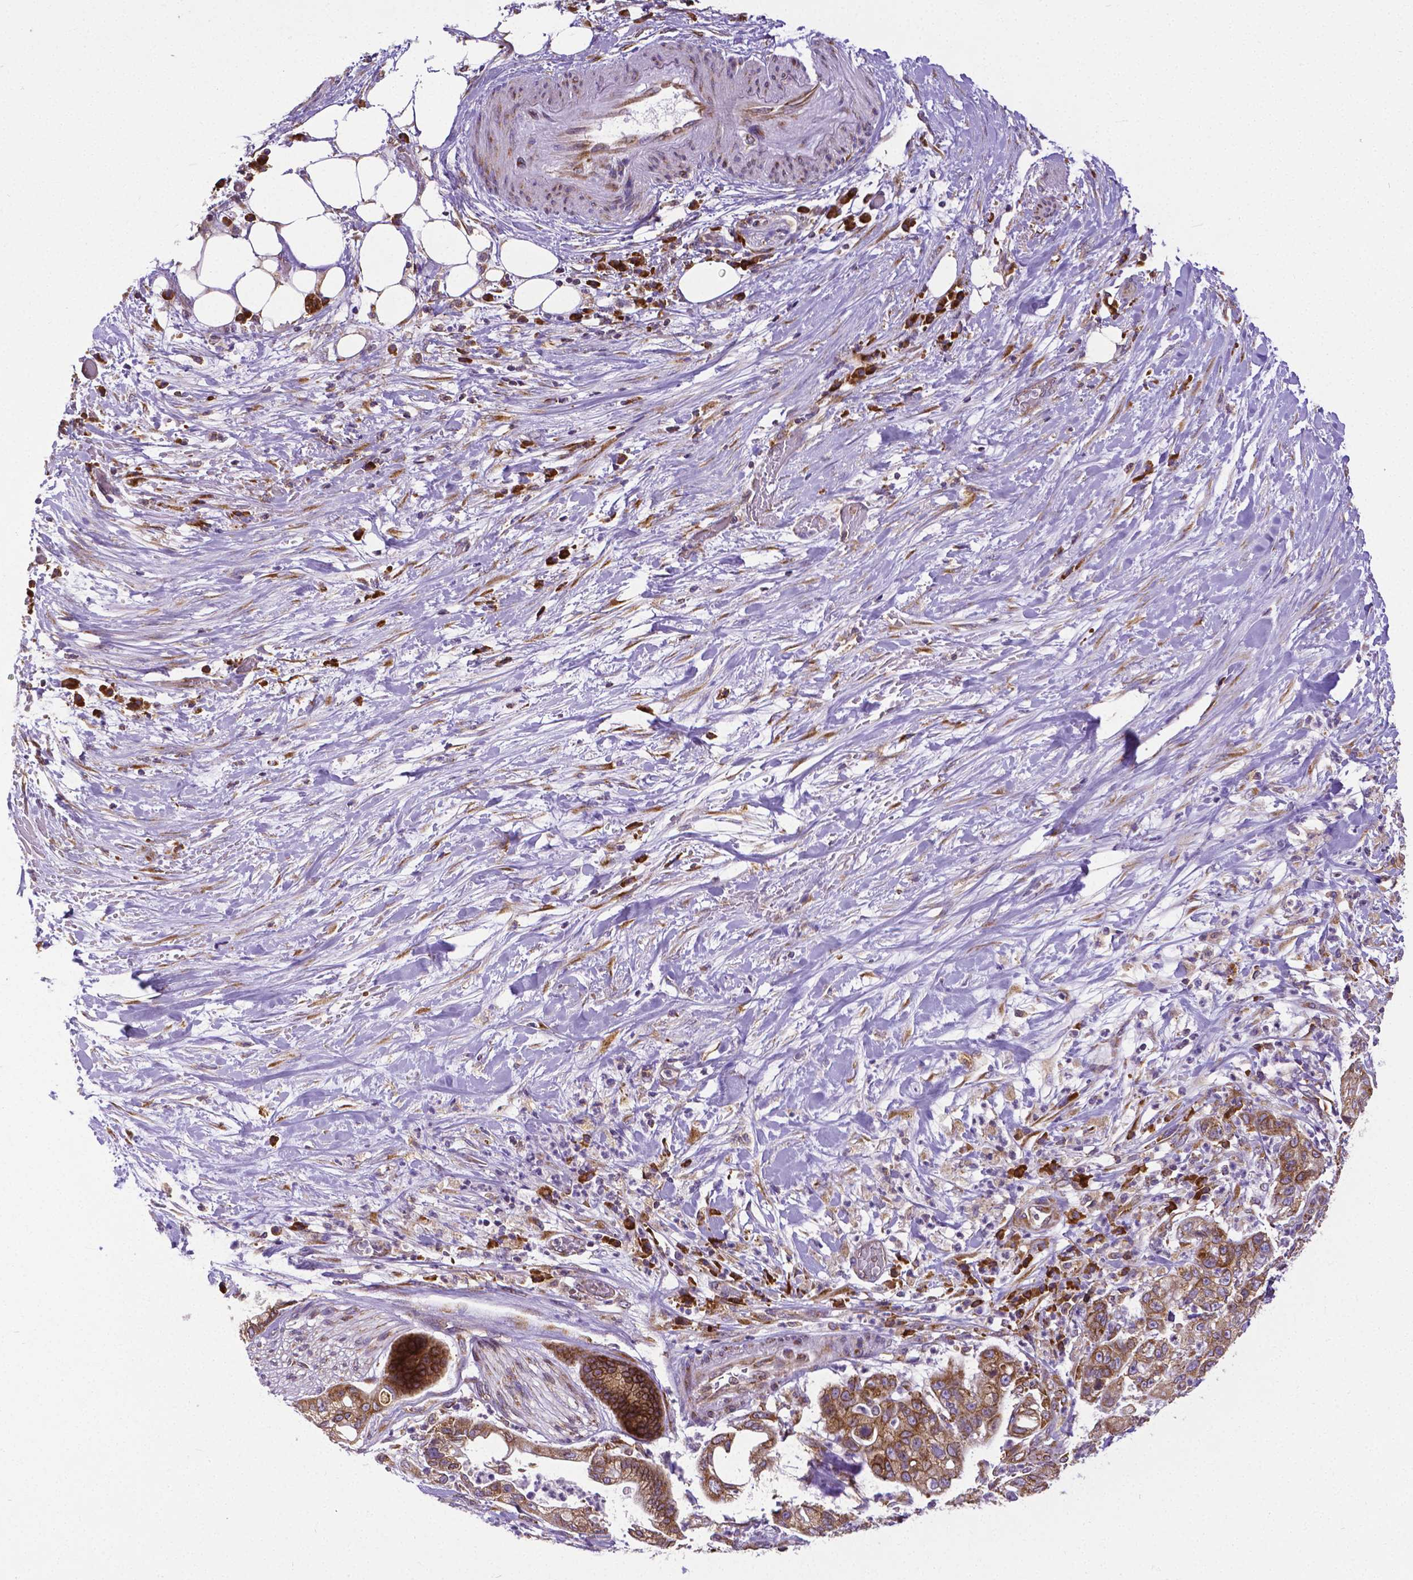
{"staining": {"intensity": "moderate", "quantity": ">75%", "location": "cytoplasmic/membranous"}, "tissue": "pancreatic cancer", "cell_type": "Tumor cells", "image_type": "cancer", "snomed": [{"axis": "morphology", "description": "Adenocarcinoma, NOS"}, {"axis": "topography", "description": "Pancreas"}], "caption": "Moderate cytoplasmic/membranous positivity for a protein is appreciated in approximately >75% of tumor cells of adenocarcinoma (pancreatic) using immunohistochemistry (IHC).", "gene": "MTDH", "patient": {"sex": "female", "age": 69}}